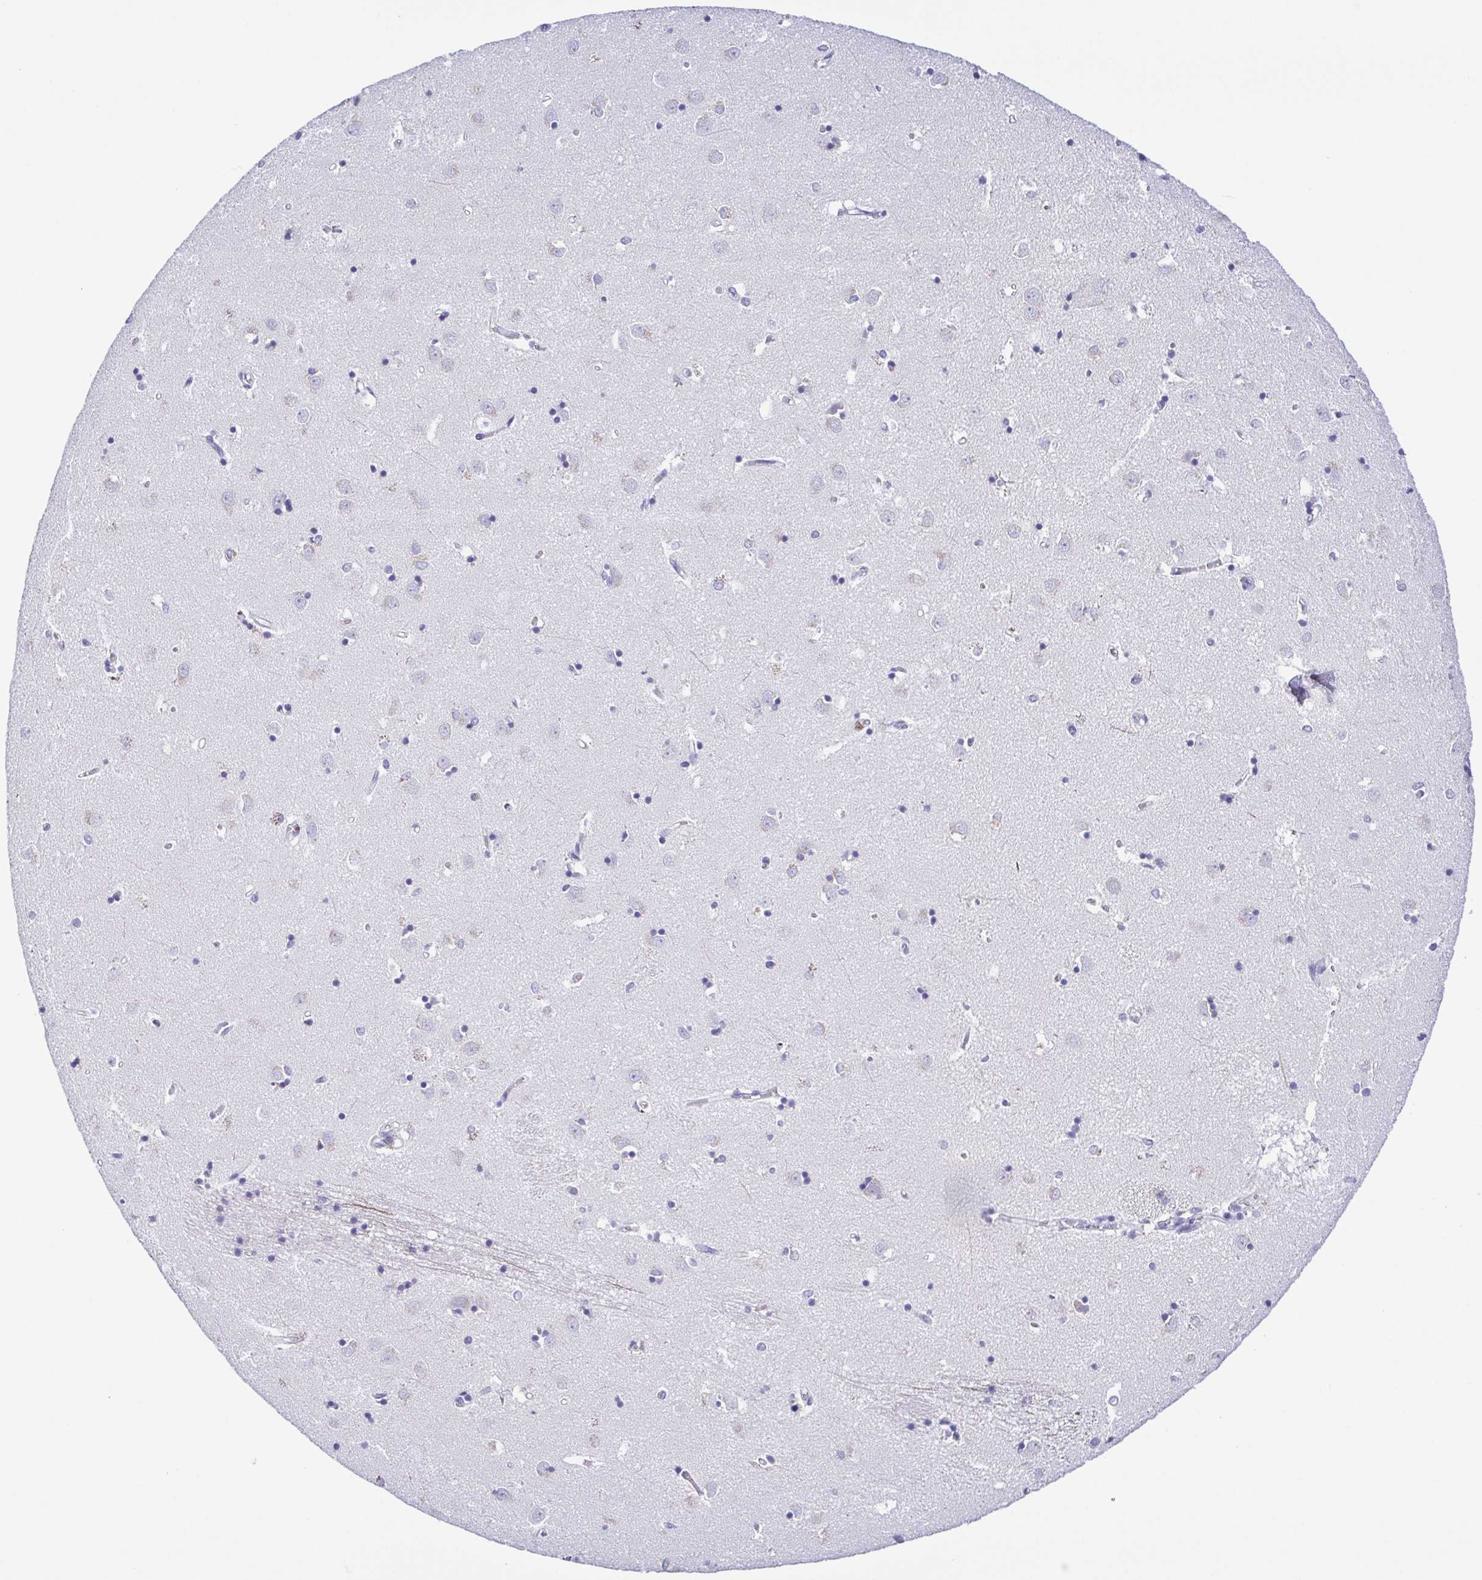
{"staining": {"intensity": "negative", "quantity": "none", "location": "none"}, "tissue": "caudate", "cell_type": "Glial cells", "image_type": "normal", "snomed": [{"axis": "morphology", "description": "Normal tissue, NOS"}, {"axis": "topography", "description": "Lateral ventricle wall"}], "caption": "Immunohistochemical staining of normal human caudate displays no significant expression in glial cells.", "gene": "CD72", "patient": {"sex": "male", "age": 54}}